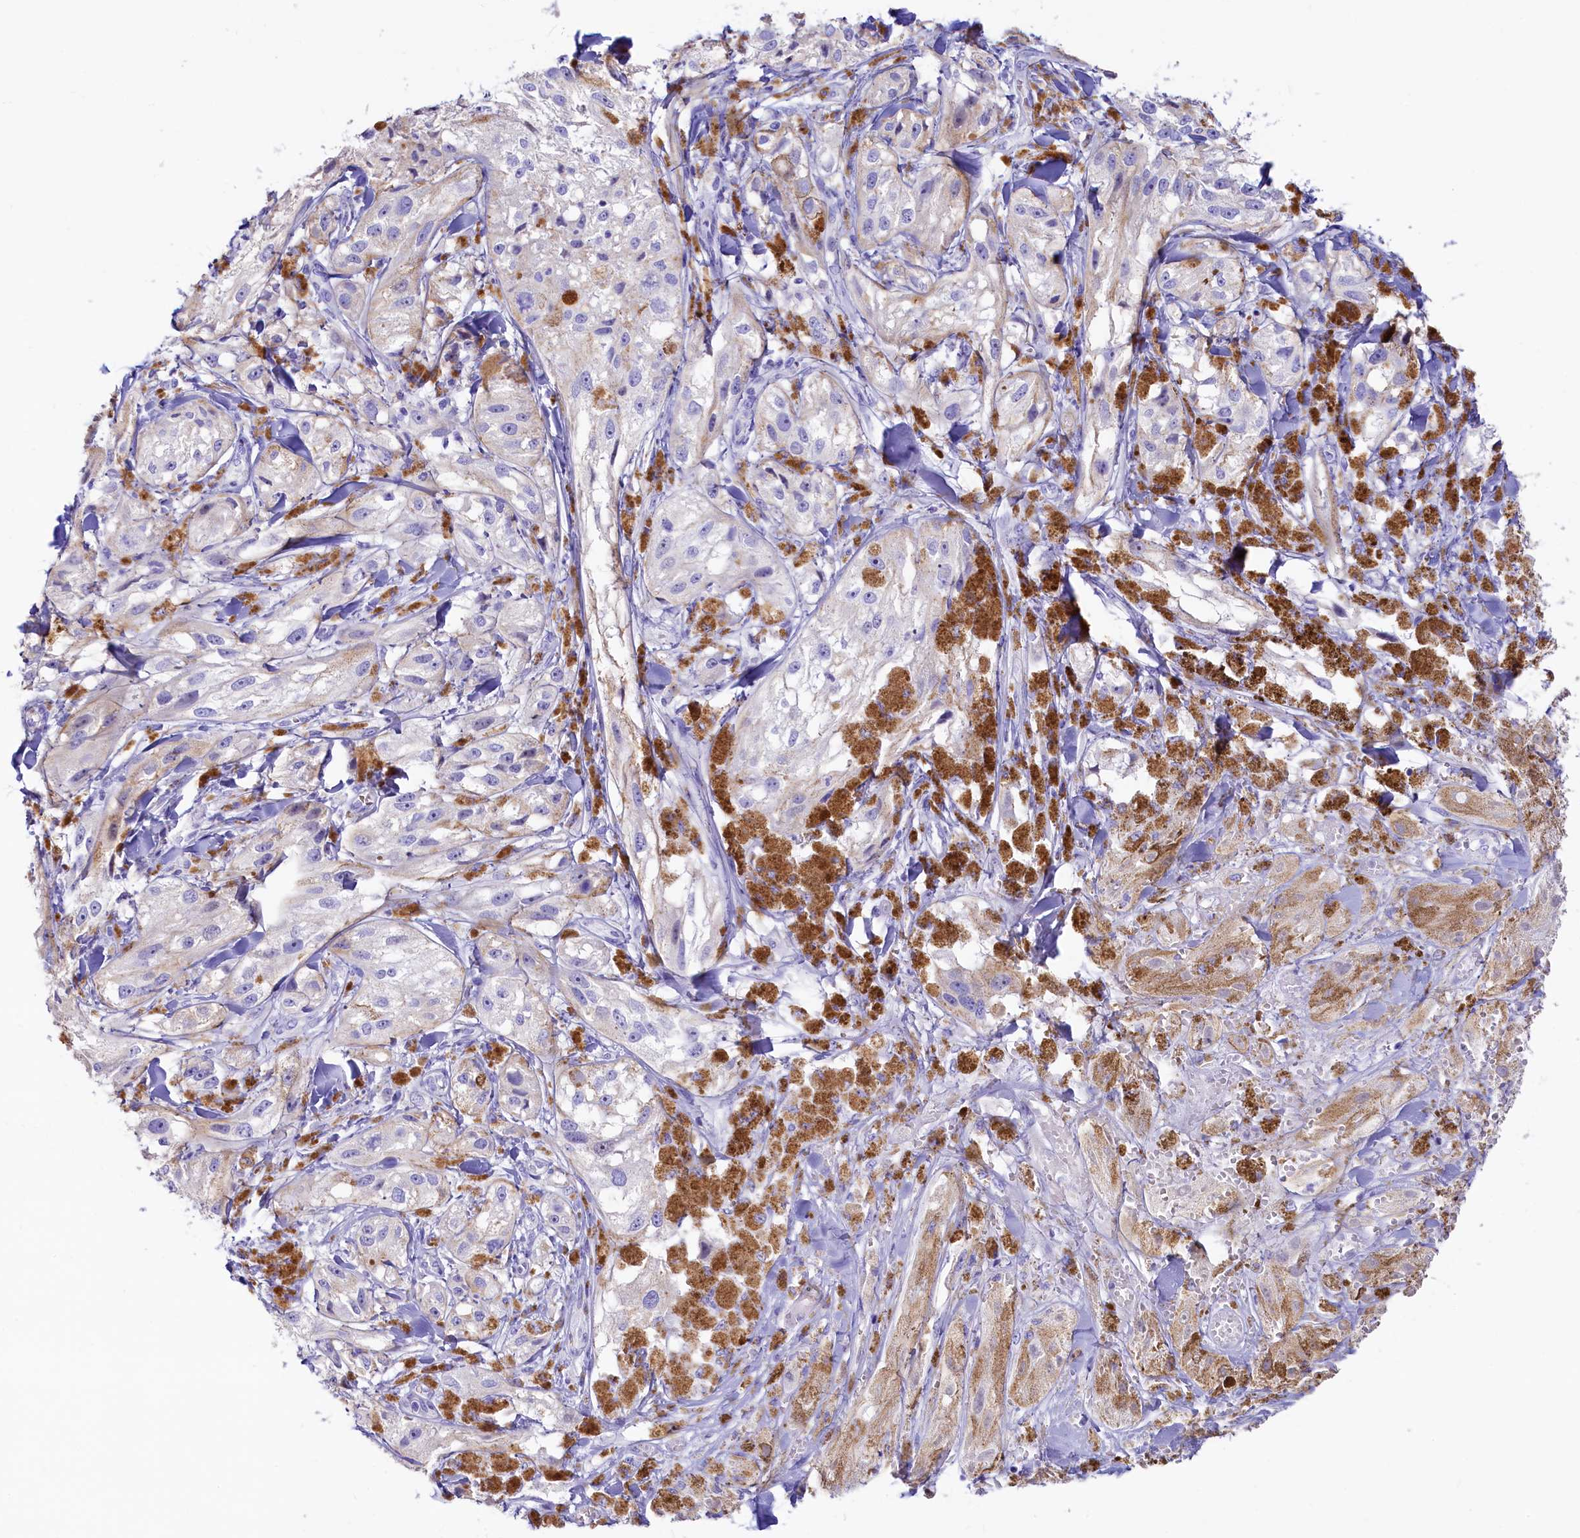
{"staining": {"intensity": "negative", "quantity": "none", "location": "none"}, "tissue": "melanoma", "cell_type": "Tumor cells", "image_type": "cancer", "snomed": [{"axis": "morphology", "description": "Malignant melanoma, NOS"}, {"axis": "topography", "description": "Skin"}], "caption": "Immunohistochemistry (IHC) photomicrograph of human malignant melanoma stained for a protein (brown), which displays no positivity in tumor cells.", "gene": "RBP3", "patient": {"sex": "male", "age": 88}}